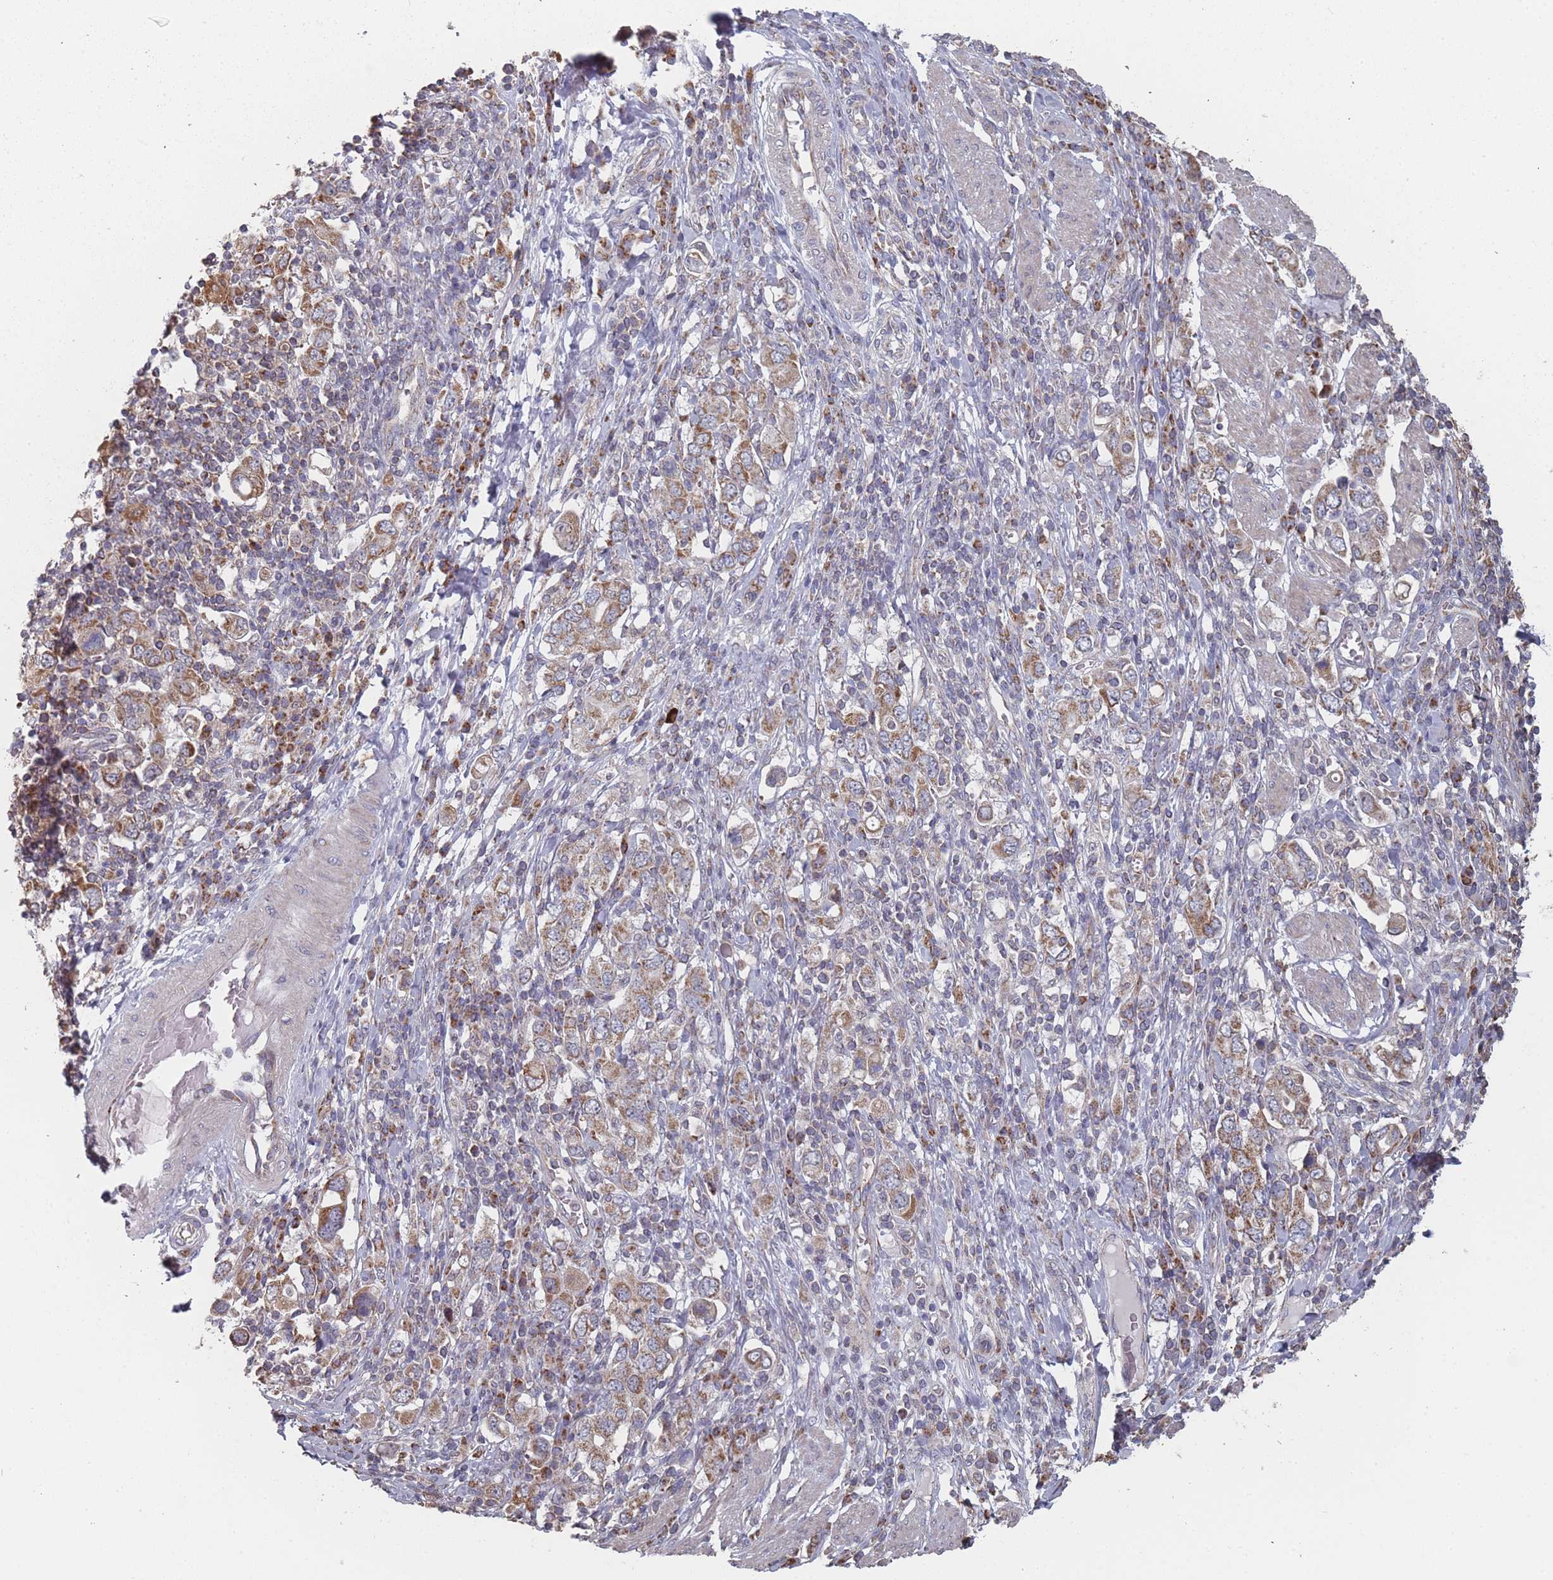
{"staining": {"intensity": "weak", "quantity": ">75%", "location": "cytoplasmic/membranous"}, "tissue": "stomach cancer", "cell_type": "Tumor cells", "image_type": "cancer", "snomed": [{"axis": "morphology", "description": "Adenocarcinoma, NOS"}, {"axis": "topography", "description": "Stomach, upper"}, {"axis": "topography", "description": "Stomach"}], "caption": "Stomach adenocarcinoma stained for a protein displays weak cytoplasmic/membranous positivity in tumor cells. (Brightfield microscopy of DAB IHC at high magnification).", "gene": "PSMB3", "patient": {"sex": "male", "age": 62}}